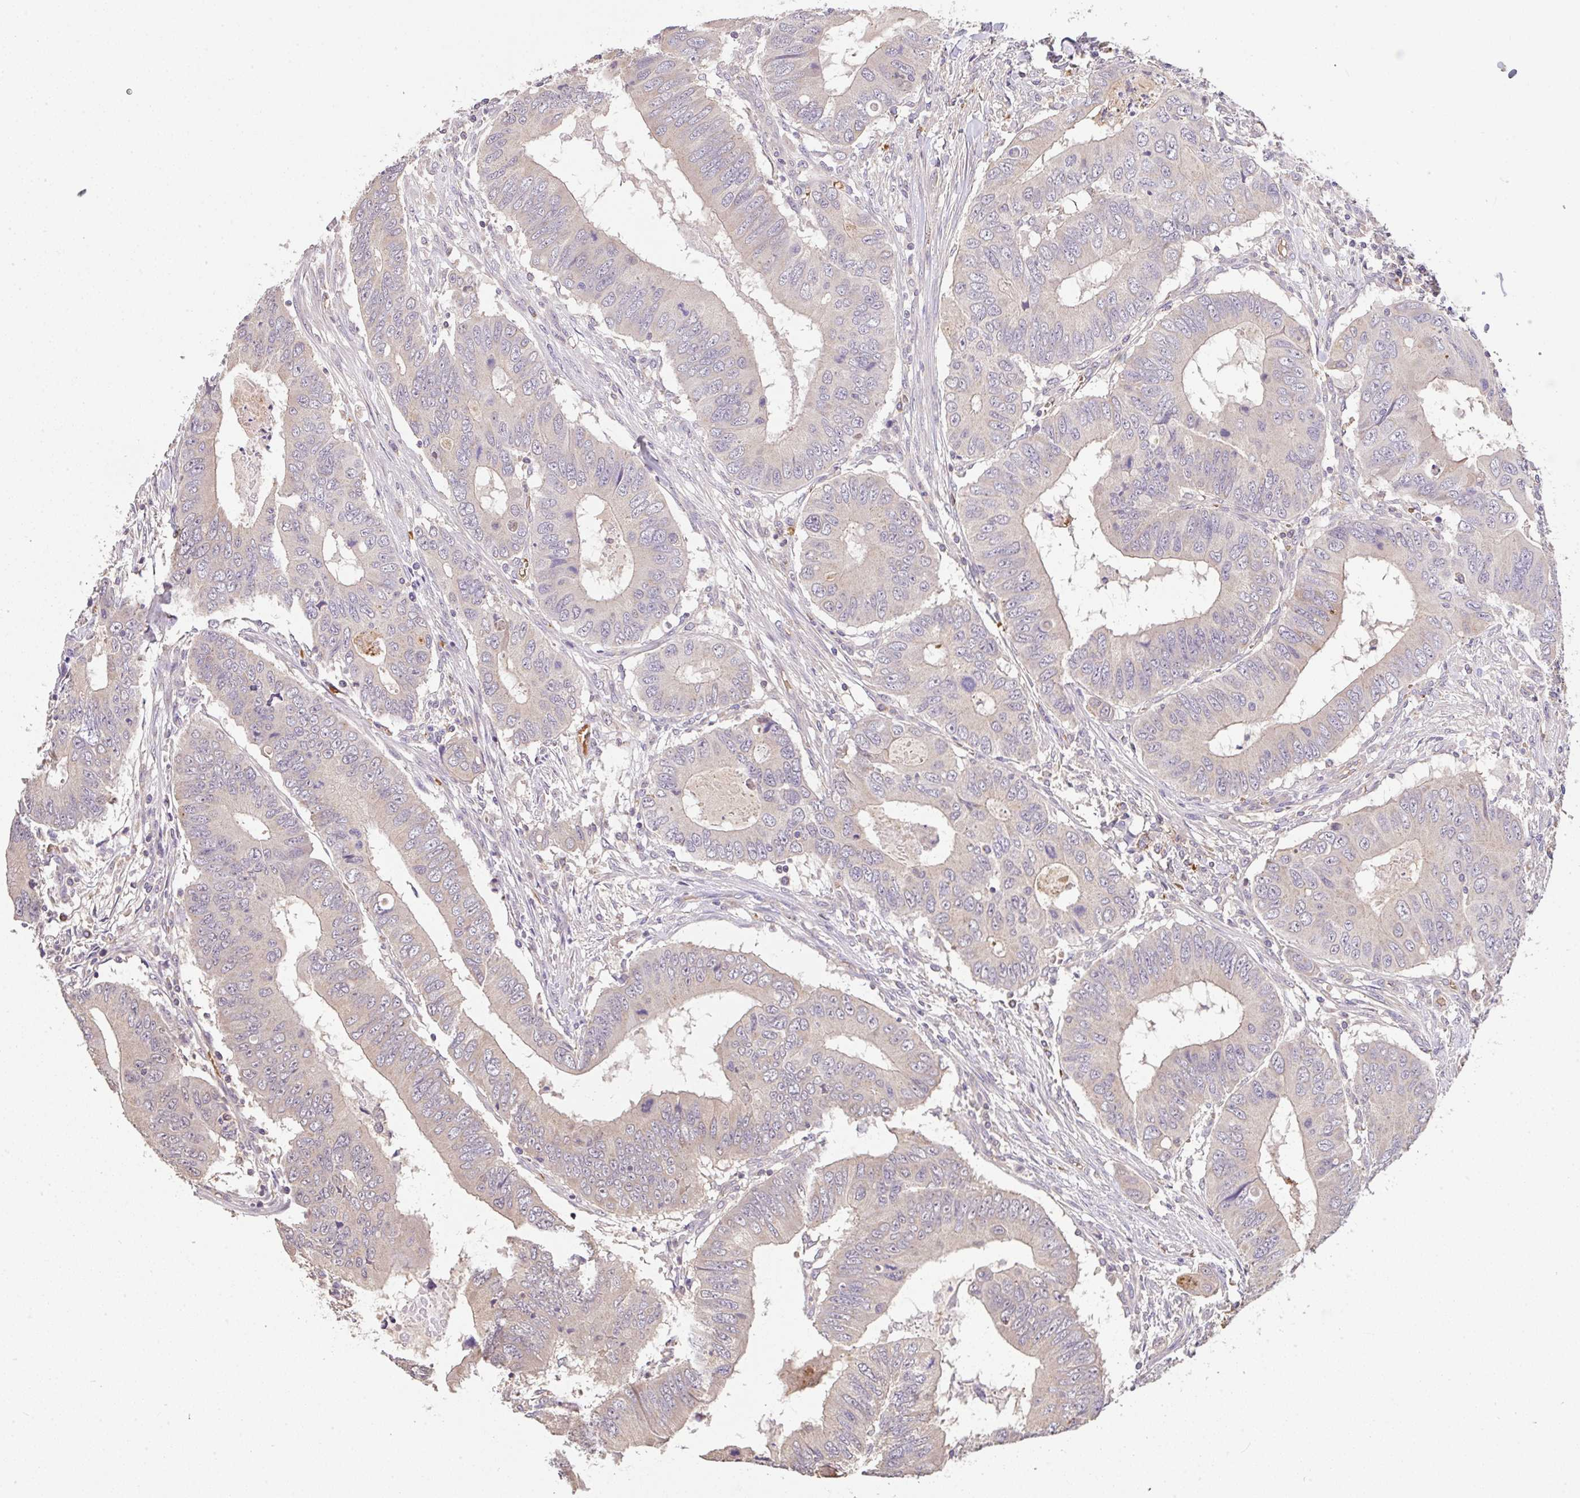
{"staining": {"intensity": "negative", "quantity": "none", "location": "none"}, "tissue": "colorectal cancer", "cell_type": "Tumor cells", "image_type": "cancer", "snomed": [{"axis": "morphology", "description": "Adenocarcinoma, NOS"}, {"axis": "topography", "description": "Colon"}], "caption": "A micrograph of human colorectal cancer (adenocarcinoma) is negative for staining in tumor cells.", "gene": "C1QTNF9B", "patient": {"sex": "male", "age": 53}}